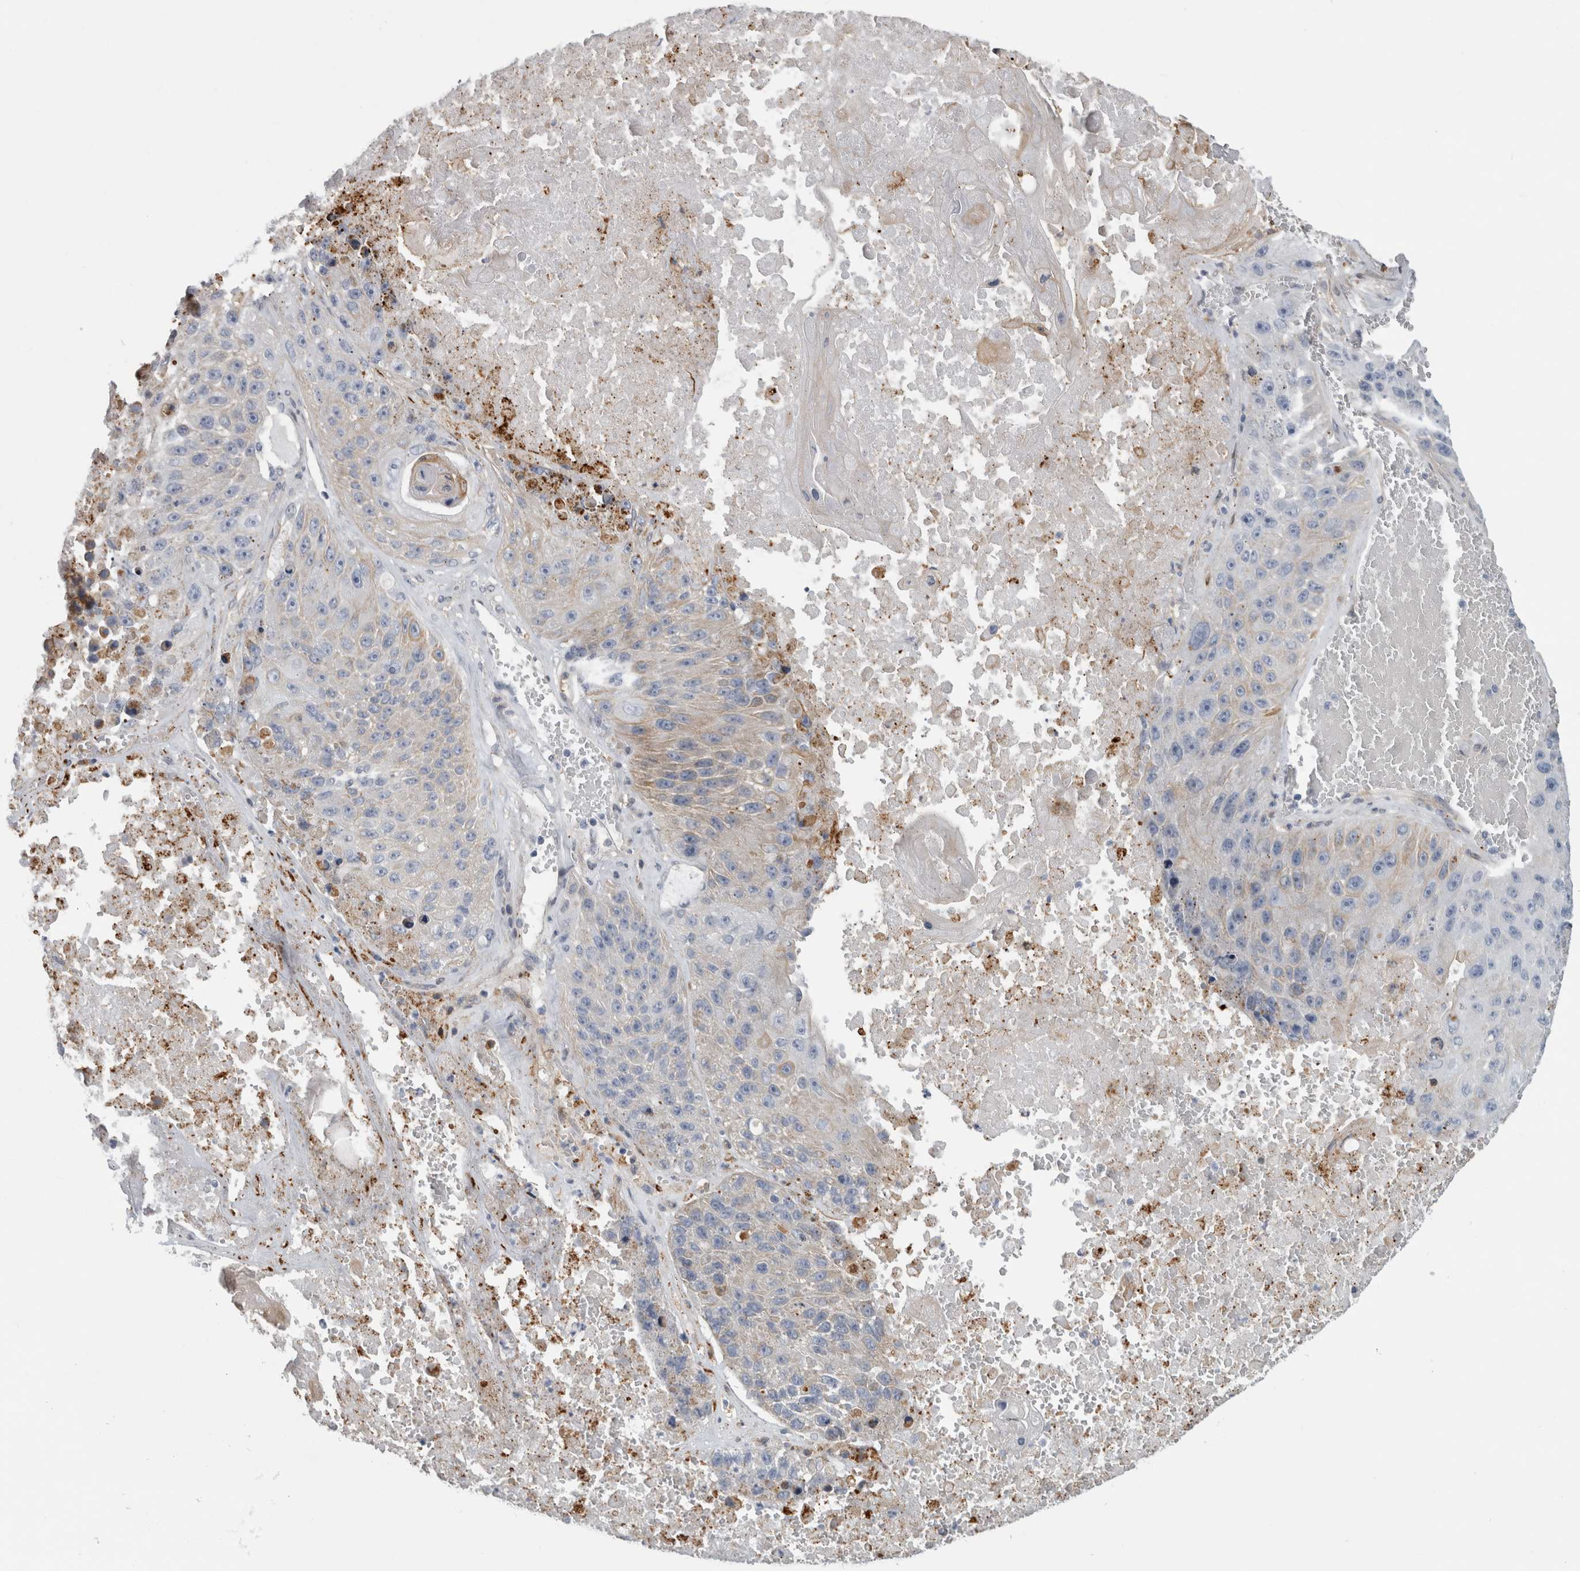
{"staining": {"intensity": "negative", "quantity": "none", "location": "none"}, "tissue": "lung cancer", "cell_type": "Tumor cells", "image_type": "cancer", "snomed": [{"axis": "morphology", "description": "Squamous cell carcinoma, NOS"}, {"axis": "topography", "description": "Lung"}], "caption": "Immunohistochemistry image of neoplastic tissue: human lung cancer stained with DAB (3,3'-diaminobenzidine) exhibits no significant protein positivity in tumor cells.", "gene": "DNAJC24", "patient": {"sex": "male", "age": 61}}